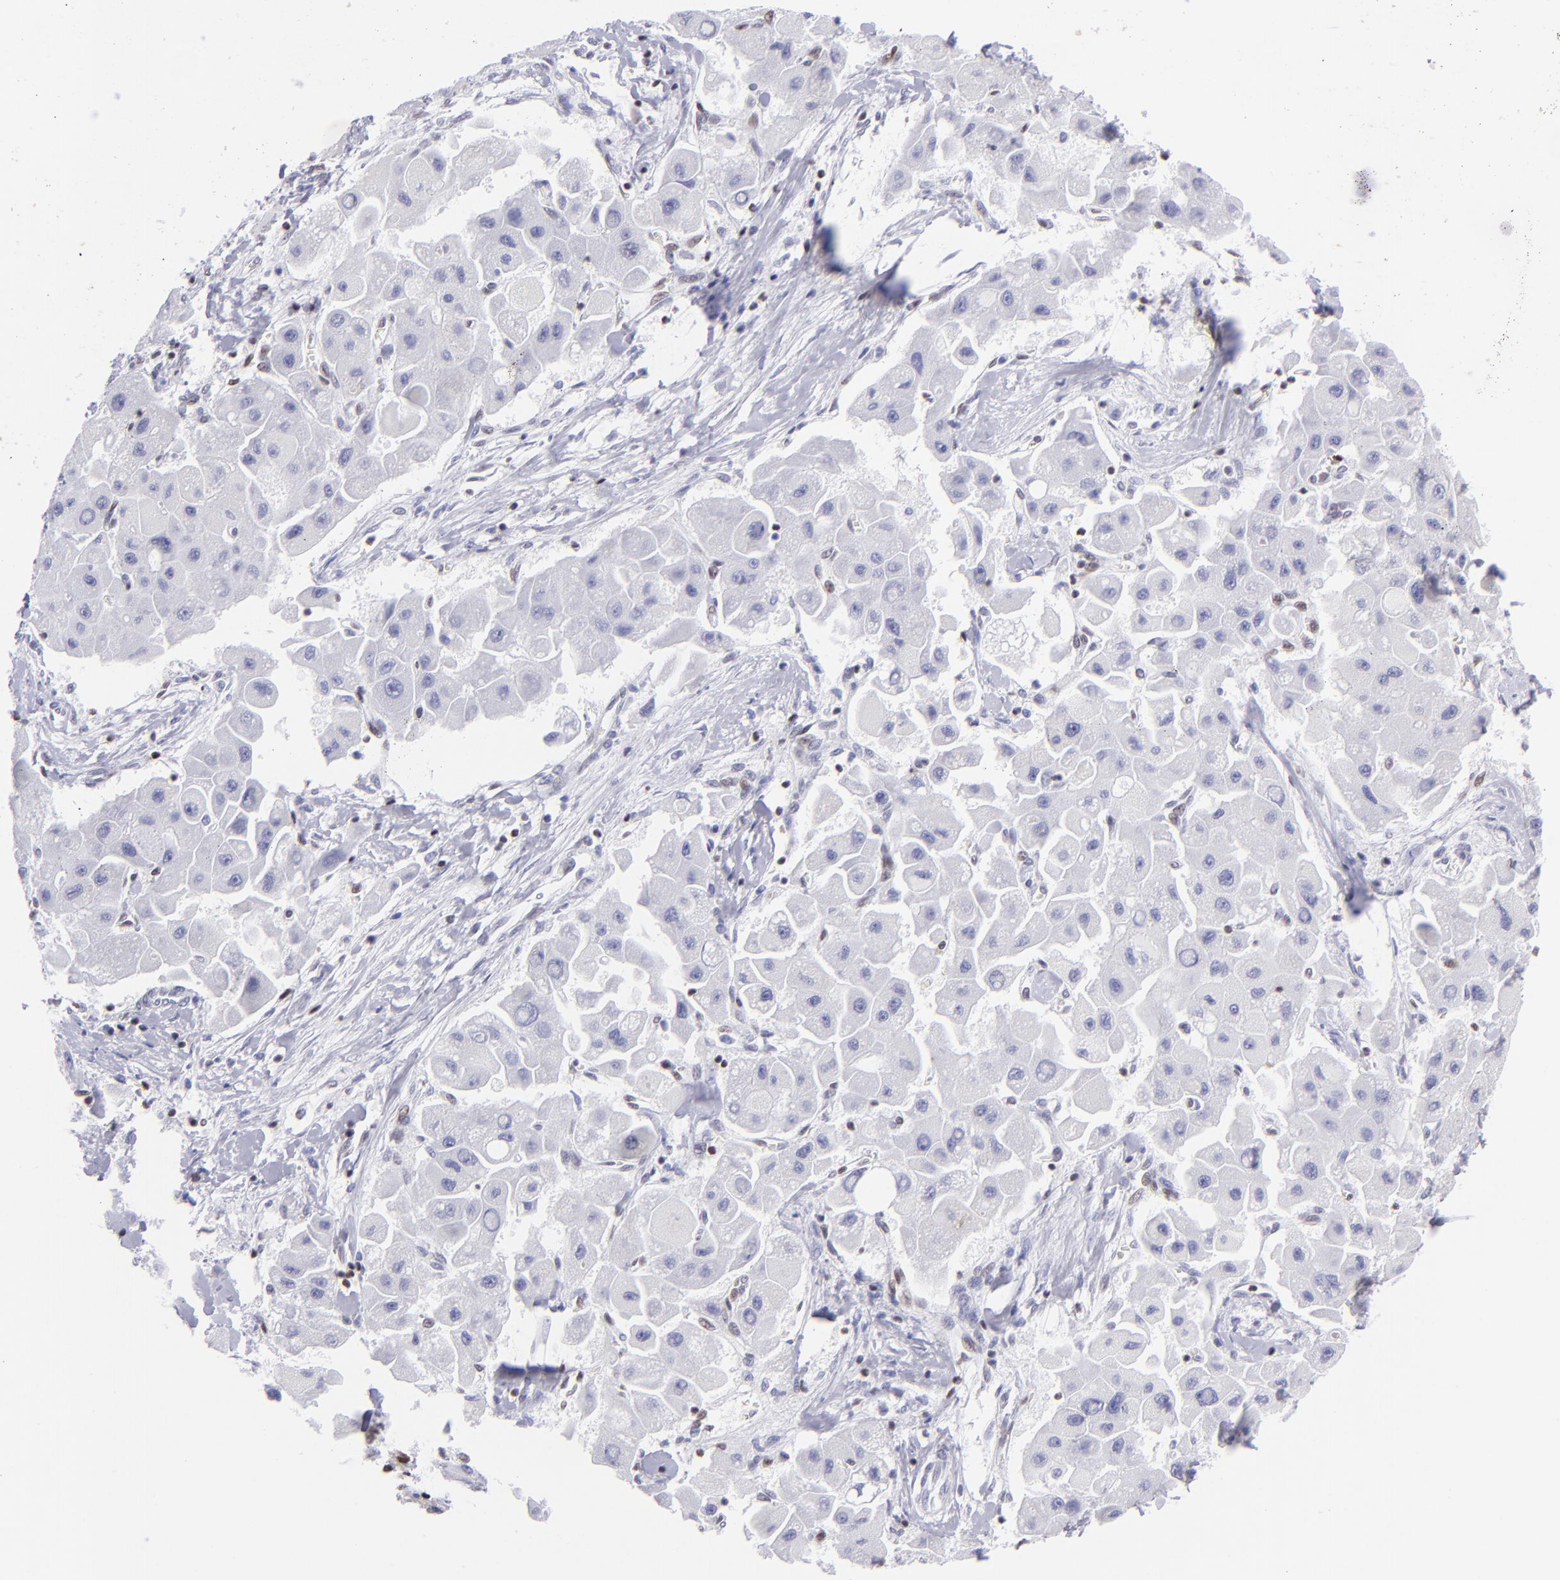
{"staining": {"intensity": "negative", "quantity": "none", "location": "none"}, "tissue": "liver cancer", "cell_type": "Tumor cells", "image_type": "cancer", "snomed": [{"axis": "morphology", "description": "Carcinoma, Hepatocellular, NOS"}, {"axis": "topography", "description": "Liver"}], "caption": "Immunohistochemical staining of liver cancer (hepatocellular carcinoma) shows no significant staining in tumor cells. (DAB immunohistochemistry, high magnification).", "gene": "ETS1", "patient": {"sex": "male", "age": 24}}